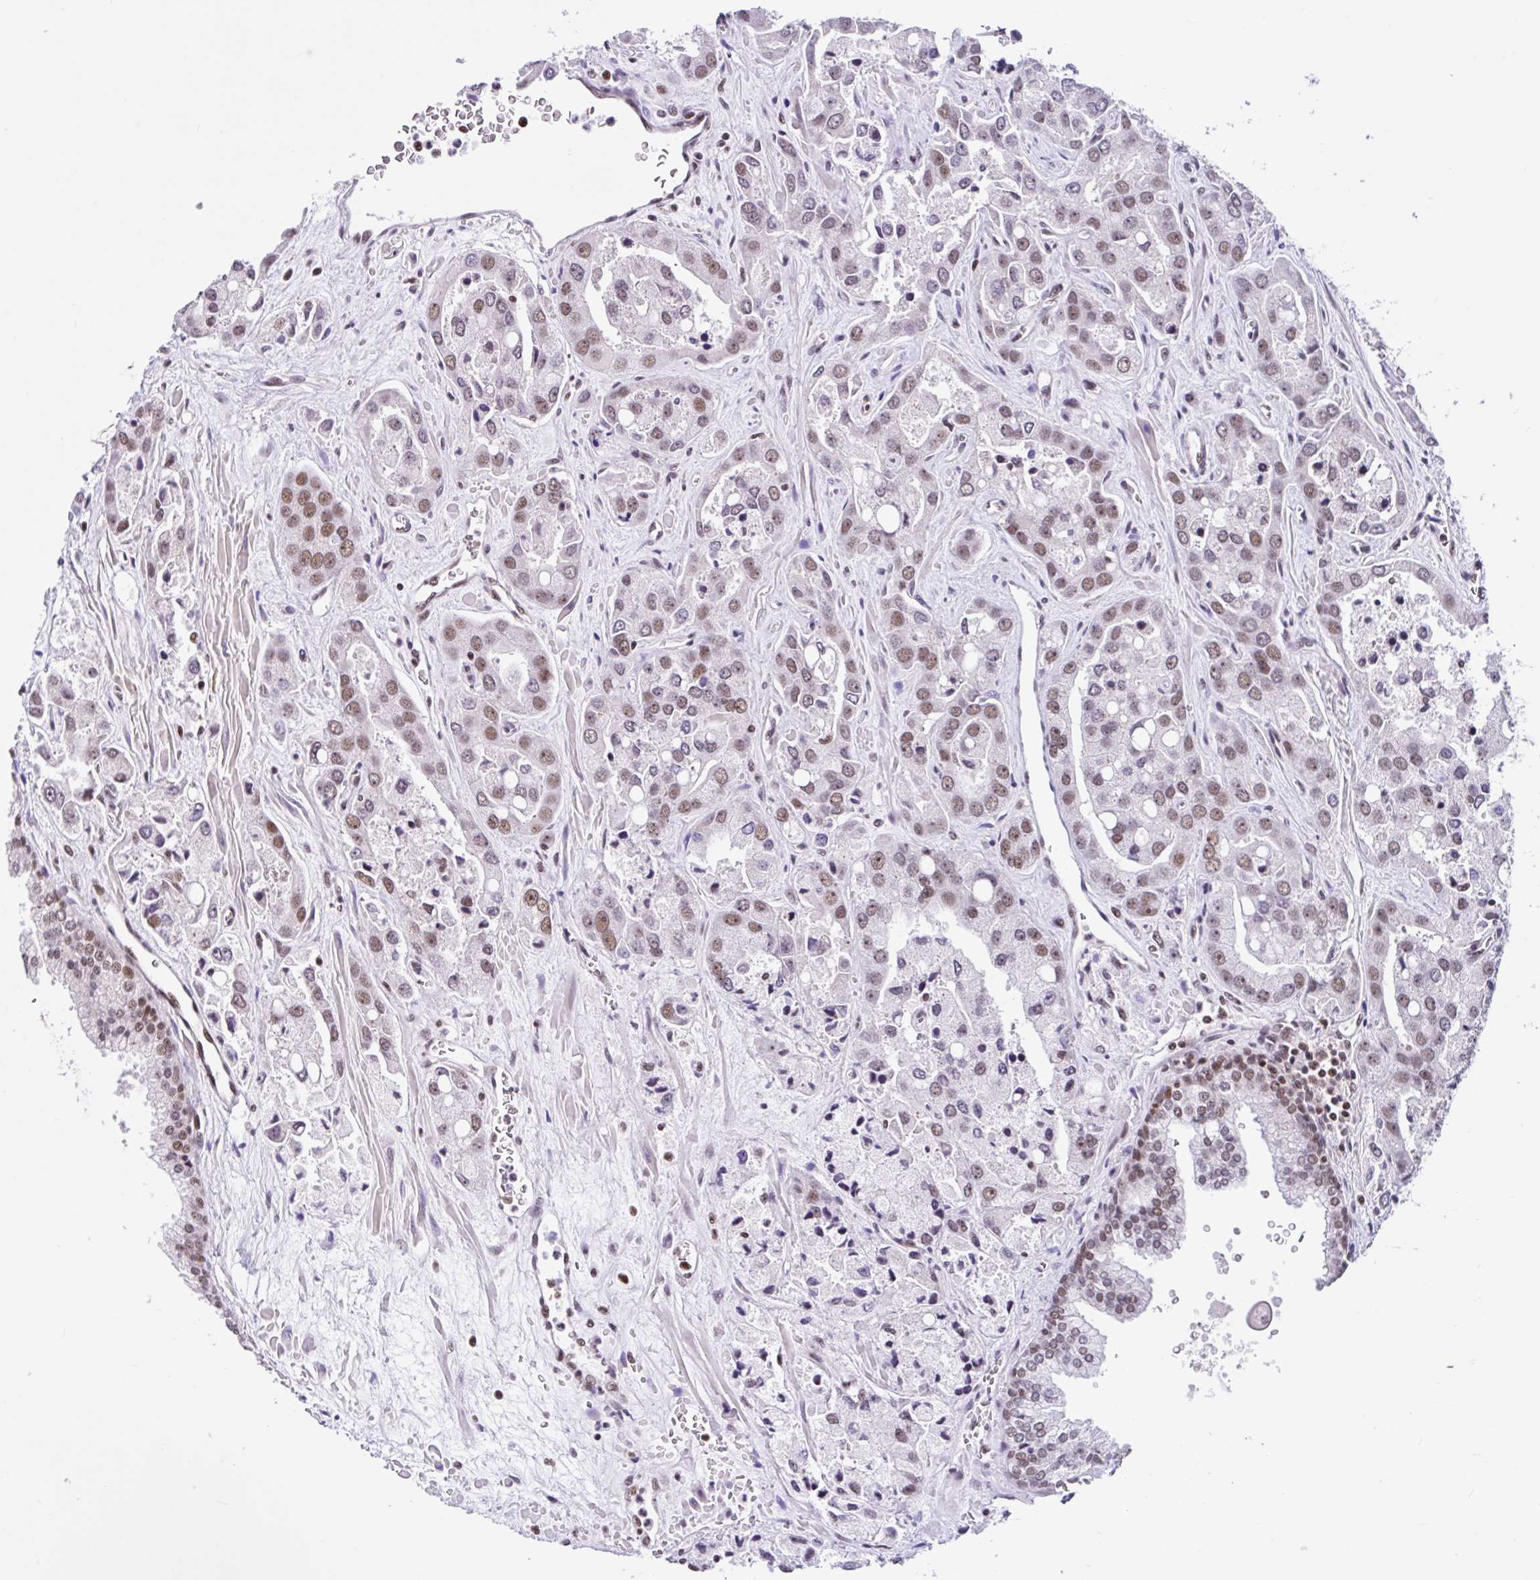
{"staining": {"intensity": "moderate", "quantity": "<25%", "location": "nuclear"}, "tissue": "prostate cancer", "cell_type": "Tumor cells", "image_type": "cancer", "snomed": [{"axis": "morphology", "description": "Normal tissue, NOS"}, {"axis": "morphology", "description": "Adenocarcinoma, High grade"}, {"axis": "topography", "description": "Prostate"}, {"axis": "topography", "description": "Peripheral nerve tissue"}], "caption": "High-magnification brightfield microscopy of adenocarcinoma (high-grade) (prostate) stained with DAB (3,3'-diaminobenzidine) (brown) and counterstained with hematoxylin (blue). tumor cells exhibit moderate nuclear staining is seen in approximately<25% of cells.", "gene": "CCDC12", "patient": {"sex": "male", "age": 68}}